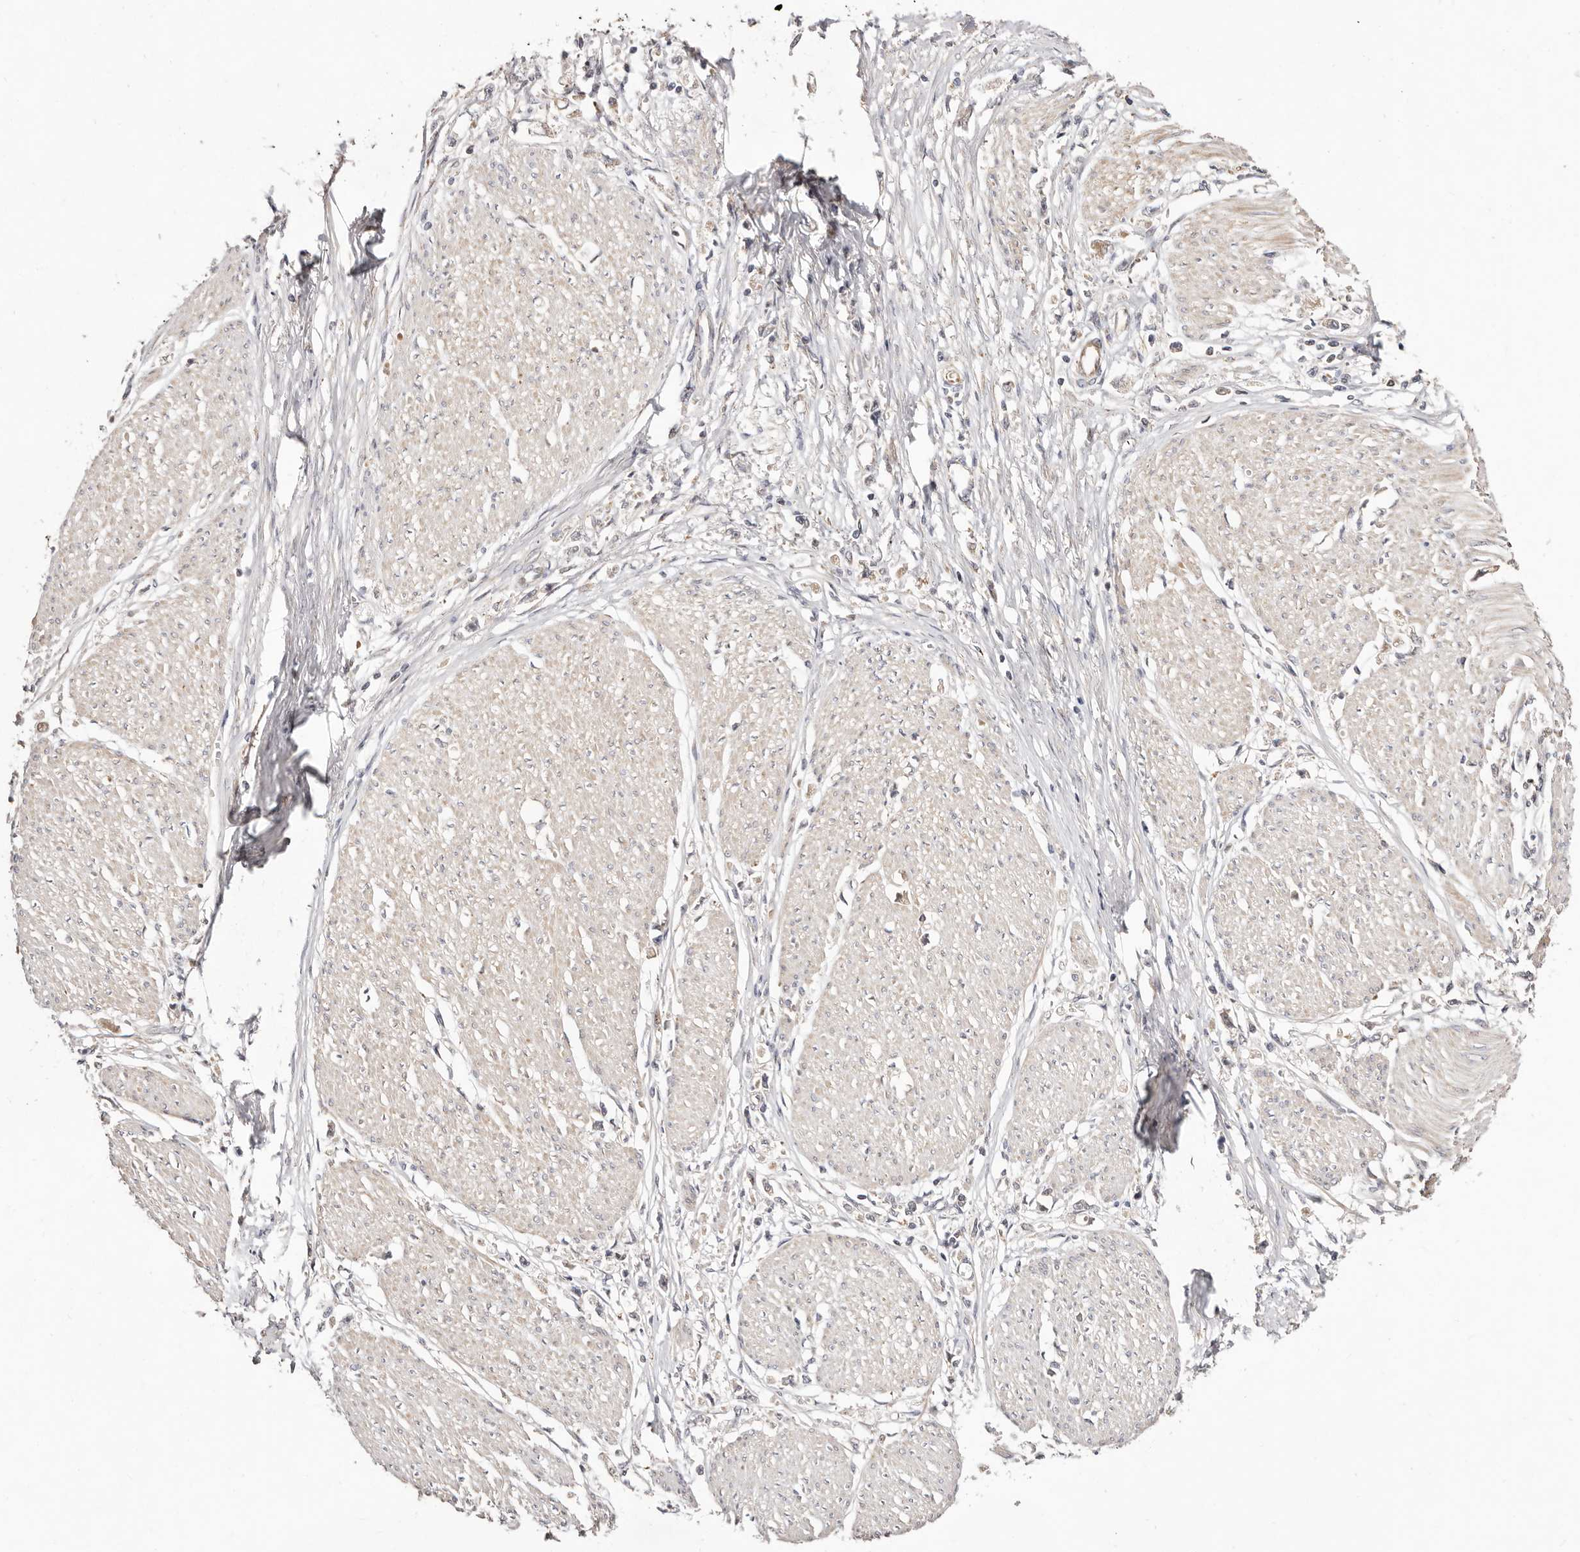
{"staining": {"intensity": "negative", "quantity": "none", "location": "none"}, "tissue": "stomach cancer", "cell_type": "Tumor cells", "image_type": "cancer", "snomed": [{"axis": "morphology", "description": "Adenocarcinoma, NOS"}, {"axis": "topography", "description": "Stomach"}], "caption": "Tumor cells show no significant protein staining in stomach cancer. (DAB immunohistochemistry (IHC), high magnification).", "gene": "USP33", "patient": {"sex": "female", "age": 59}}